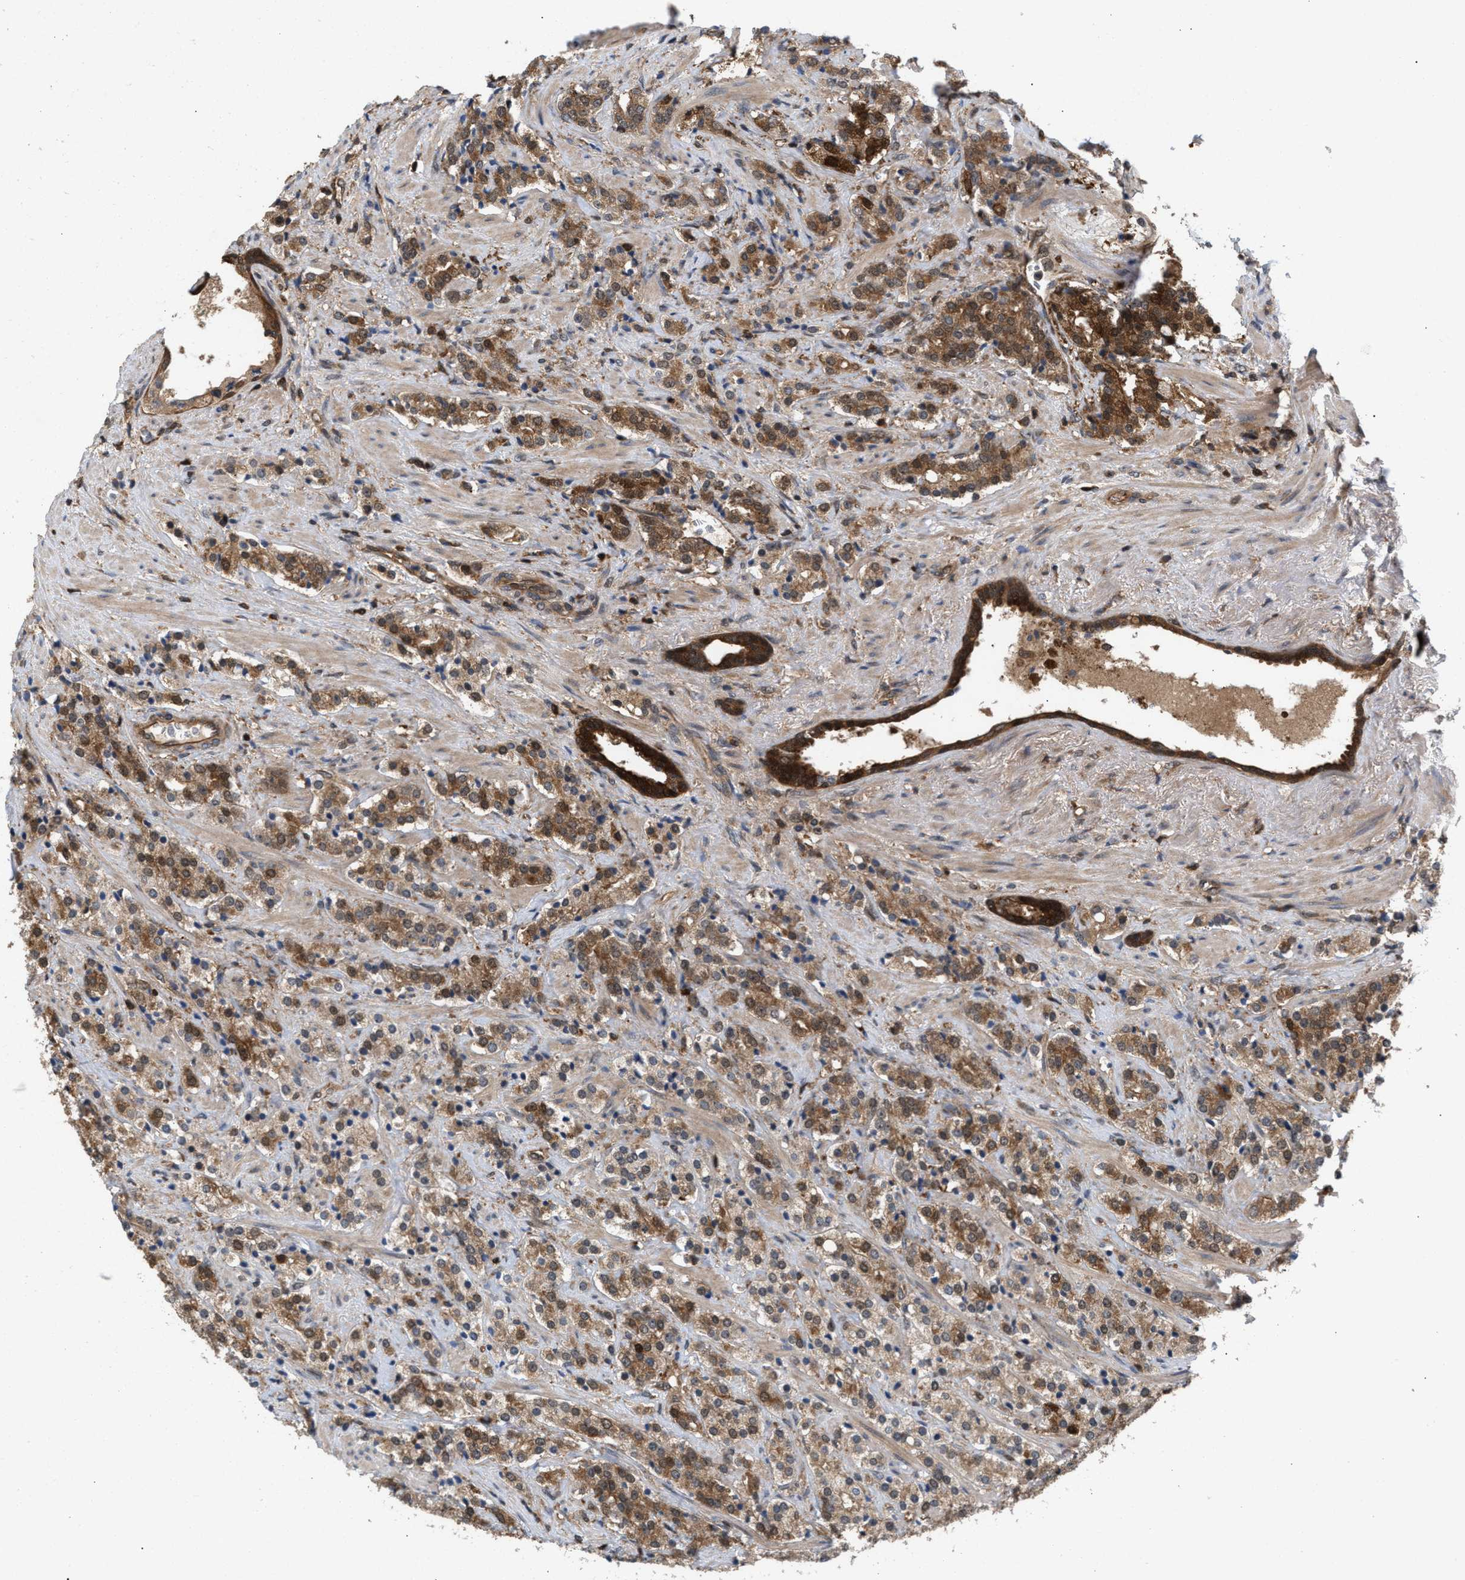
{"staining": {"intensity": "moderate", "quantity": ">75%", "location": "cytoplasmic/membranous"}, "tissue": "prostate cancer", "cell_type": "Tumor cells", "image_type": "cancer", "snomed": [{"axis": "morphology", "description": "Adenocarcinoma, High grade"}, {"axis": "topography", "description": "Prostate"}], "caption": "Prostate high-grade adenocarcinoma tissue demonstrates moderate cytoplasmic/membranous positivity in about >75% of tumor cells (Brightfield microscopy of DAB IHC at high magnification).", "gene": "GLOD4", "patient": {"sex": "male", "age": 71}}